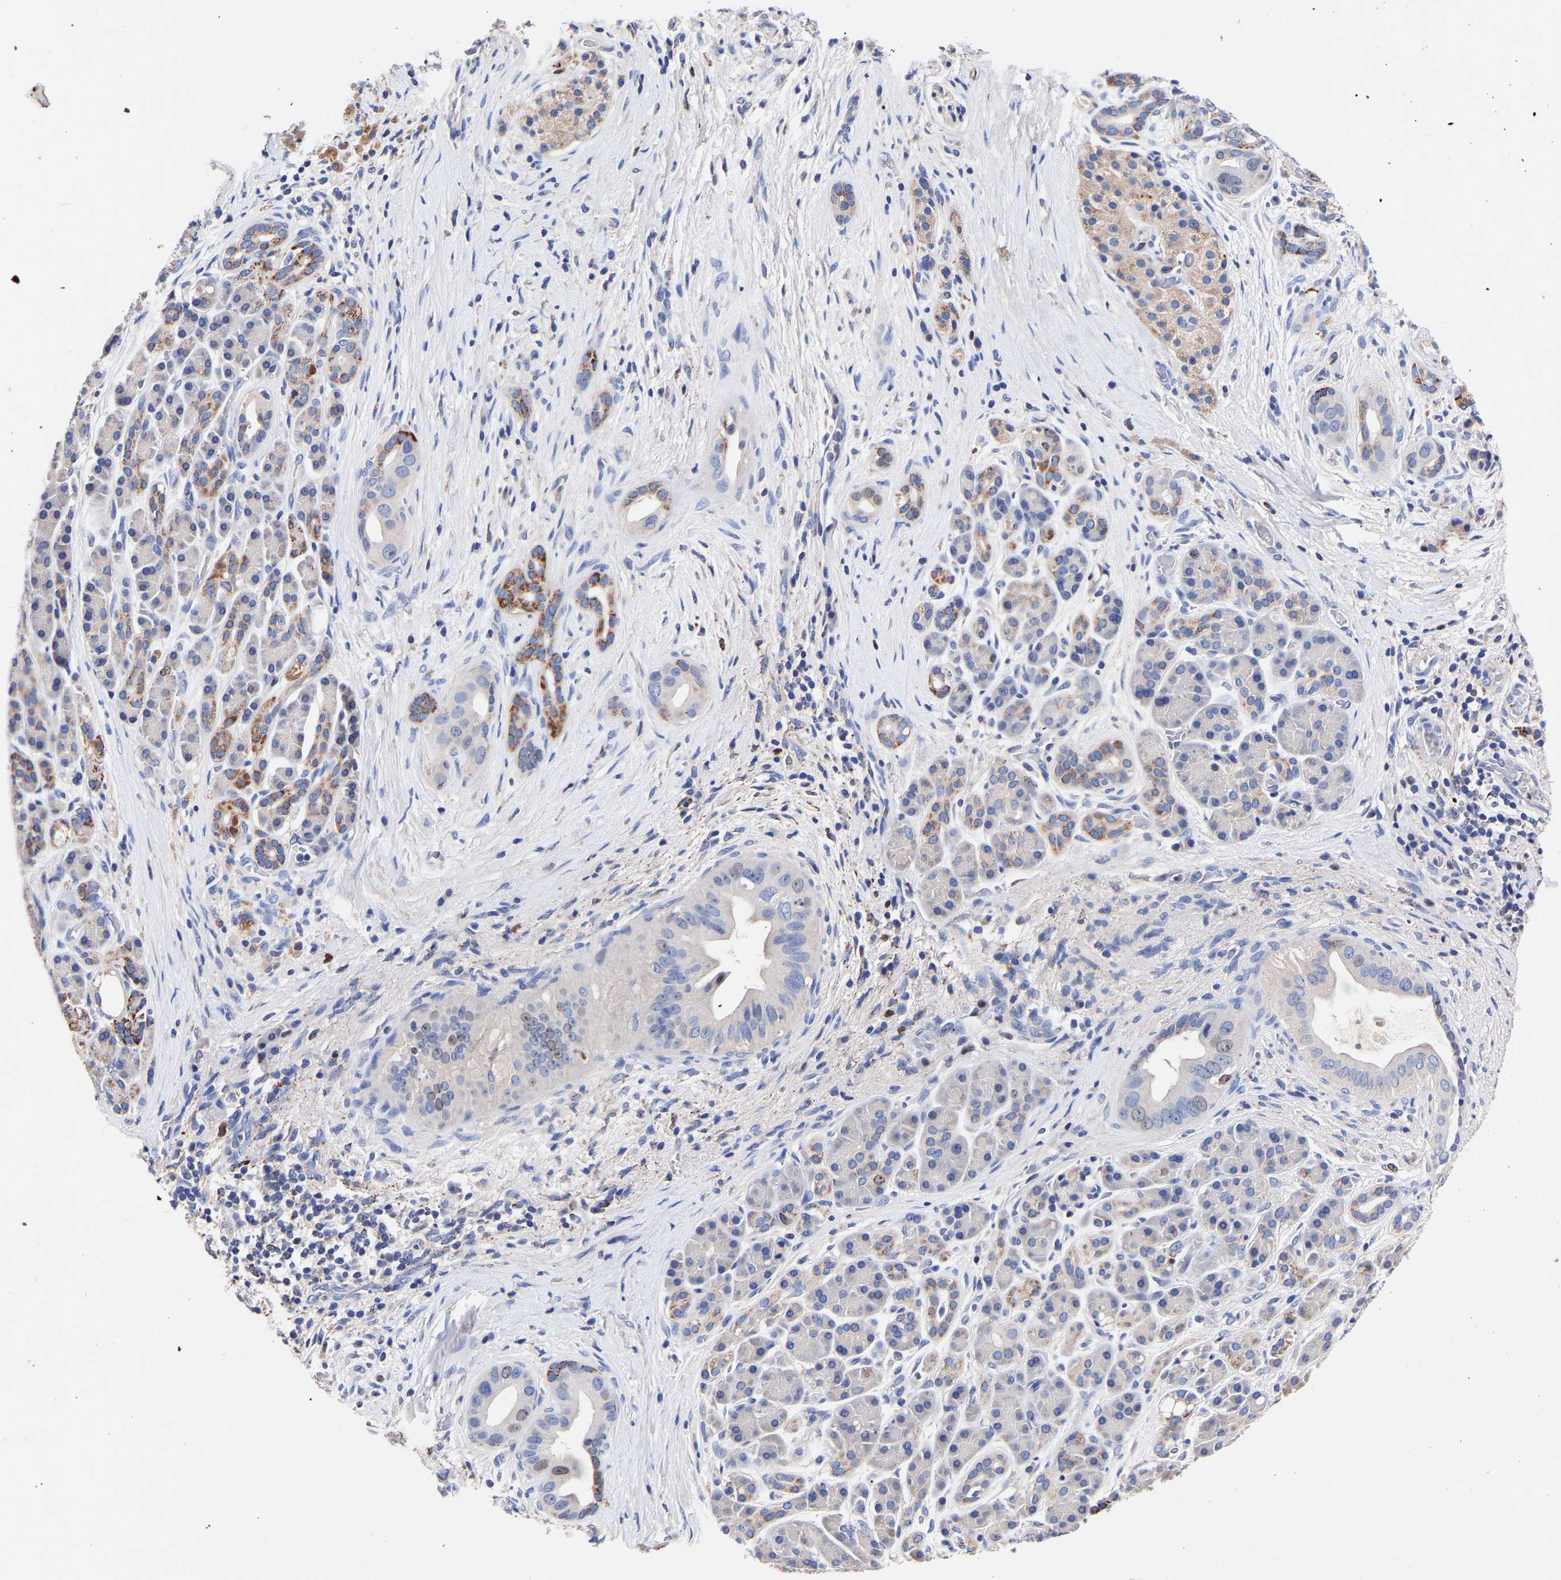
{"staining": {"intensity": "weak", "quantity": "<25%", "location": "cytoplasmic/membranous,nuclear"}, "tissue": "pancreatic cancer", "cell_type": "Tumor cells", "image_type": "cancer", "snomed": [{"axis": "morphology", "description": "Adenocarcinoma, NOS"}, {"axis": "topography", "description": "Pancreas"}], "caption": "Adenocarcinoma (pancreatic) was stained to show a protein in brown. There is no significant positivity in tumor cells.", "gene": "SEM1", "patient": {"sex": "male", "age": 55}}